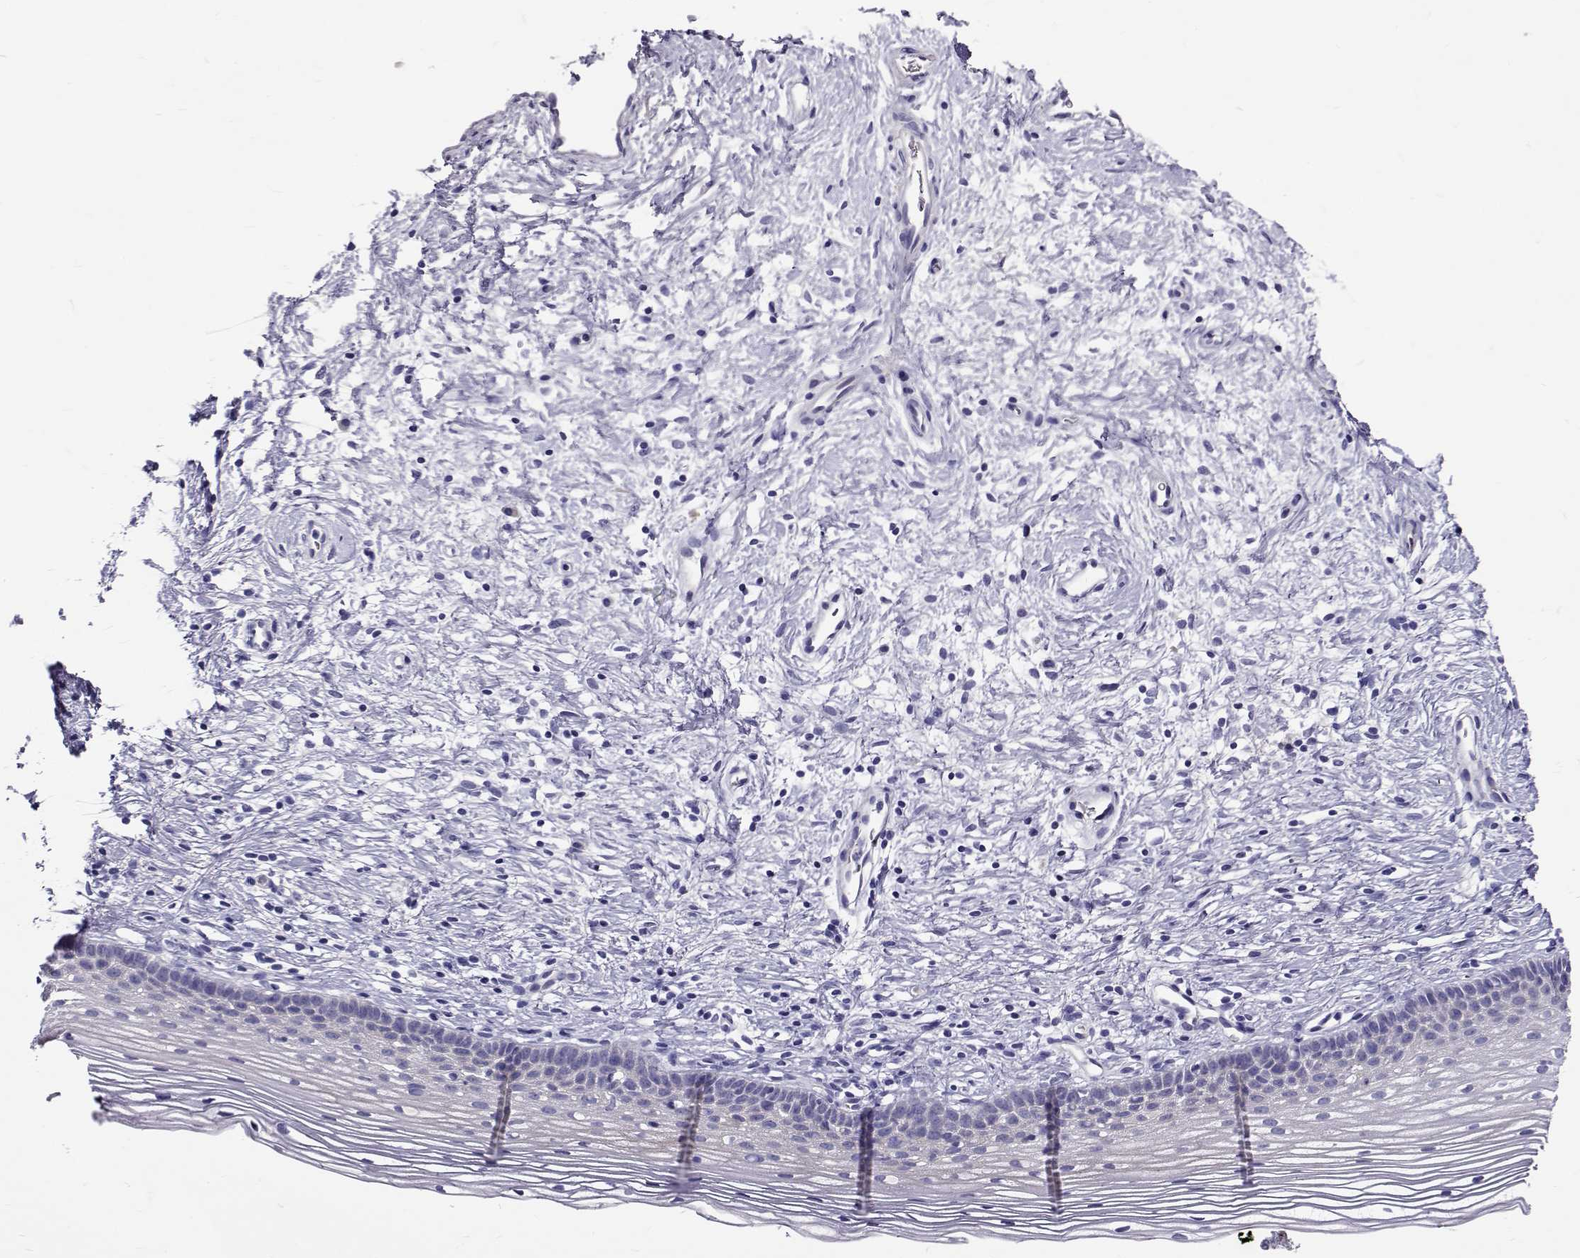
{"staining": {"intensity": "negative", "quantity": "none", "location": "none"}, "tissue": "cervix", "cell_type": "Squamous epithelial cells", "image_type": "normal", "snomed": [{"axis": "morphology", "description": "Normal tissue, NOS"}, {"axis": "topography", "description": "Cervix"}], "caption": "Unremarkable cervix was stained to show a protein in brown. There is no significant expression in squamous epithelial cells. (DAB IHC with hematoxylin counter stain).", "gene": "IGSF1", "patient": {"sex": "female", "age": 39}}